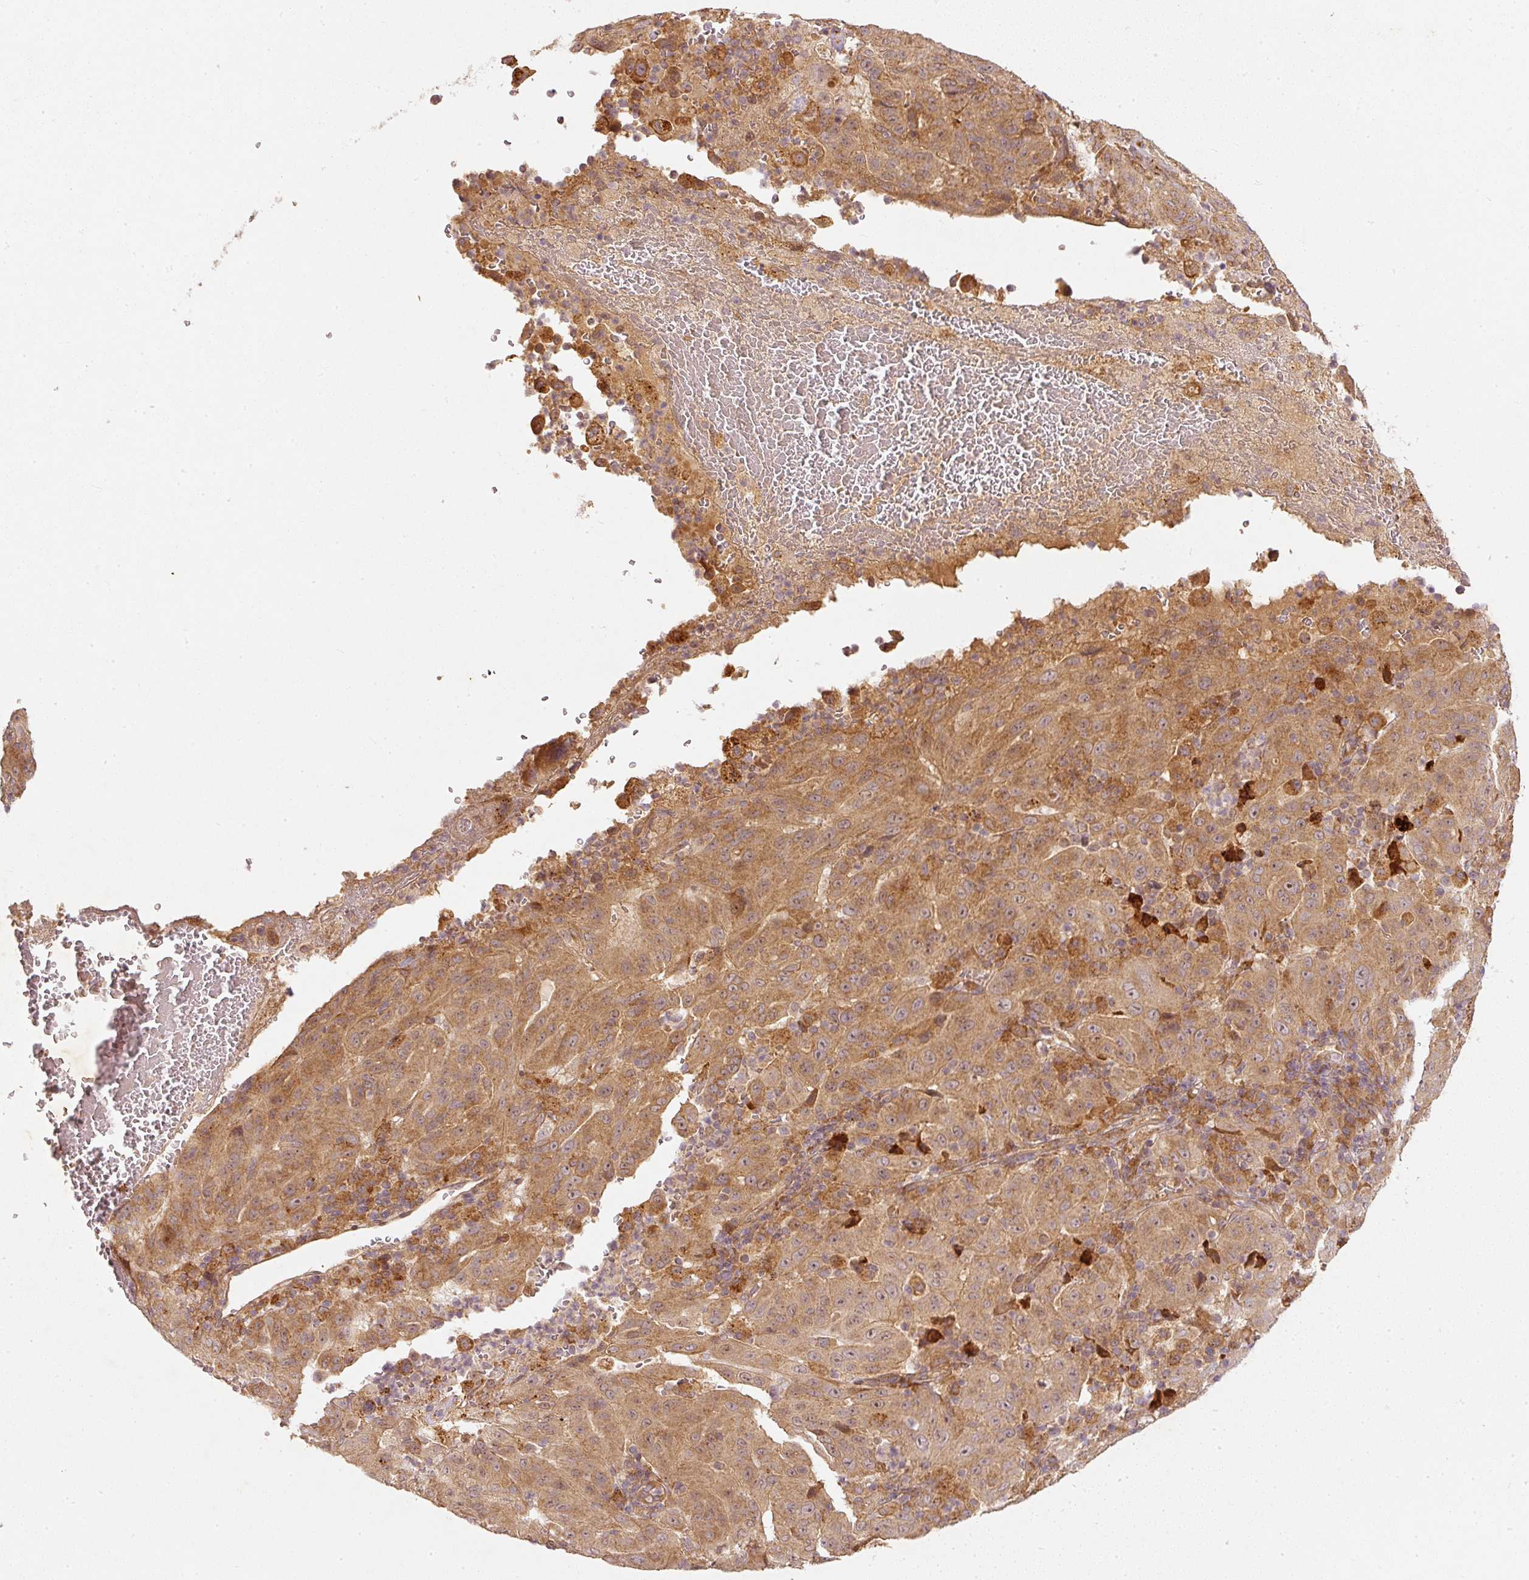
{"staining": {"intensity": "moderate", "quantity": ">75%", "location": "cytoplasmic/membranous"}, "tissue": "pancreatic cancer", "cell_type": "Tumor cells", "image_type": "cancer", "snomed": [{"axis": "morphology", "description": "Adenocarcinoma, NOS"}, {"axis": "topography", "description": "Pancreas"}], "caption": "This is a micrograph of immunohistochemistry staining of pancreatic adenocarcinoma, which shows moderate staining in the cytoplasmic/membranous of tumor cells.", "gene": "ZNF580", "patient": {"sex": "male", "age": 63}}